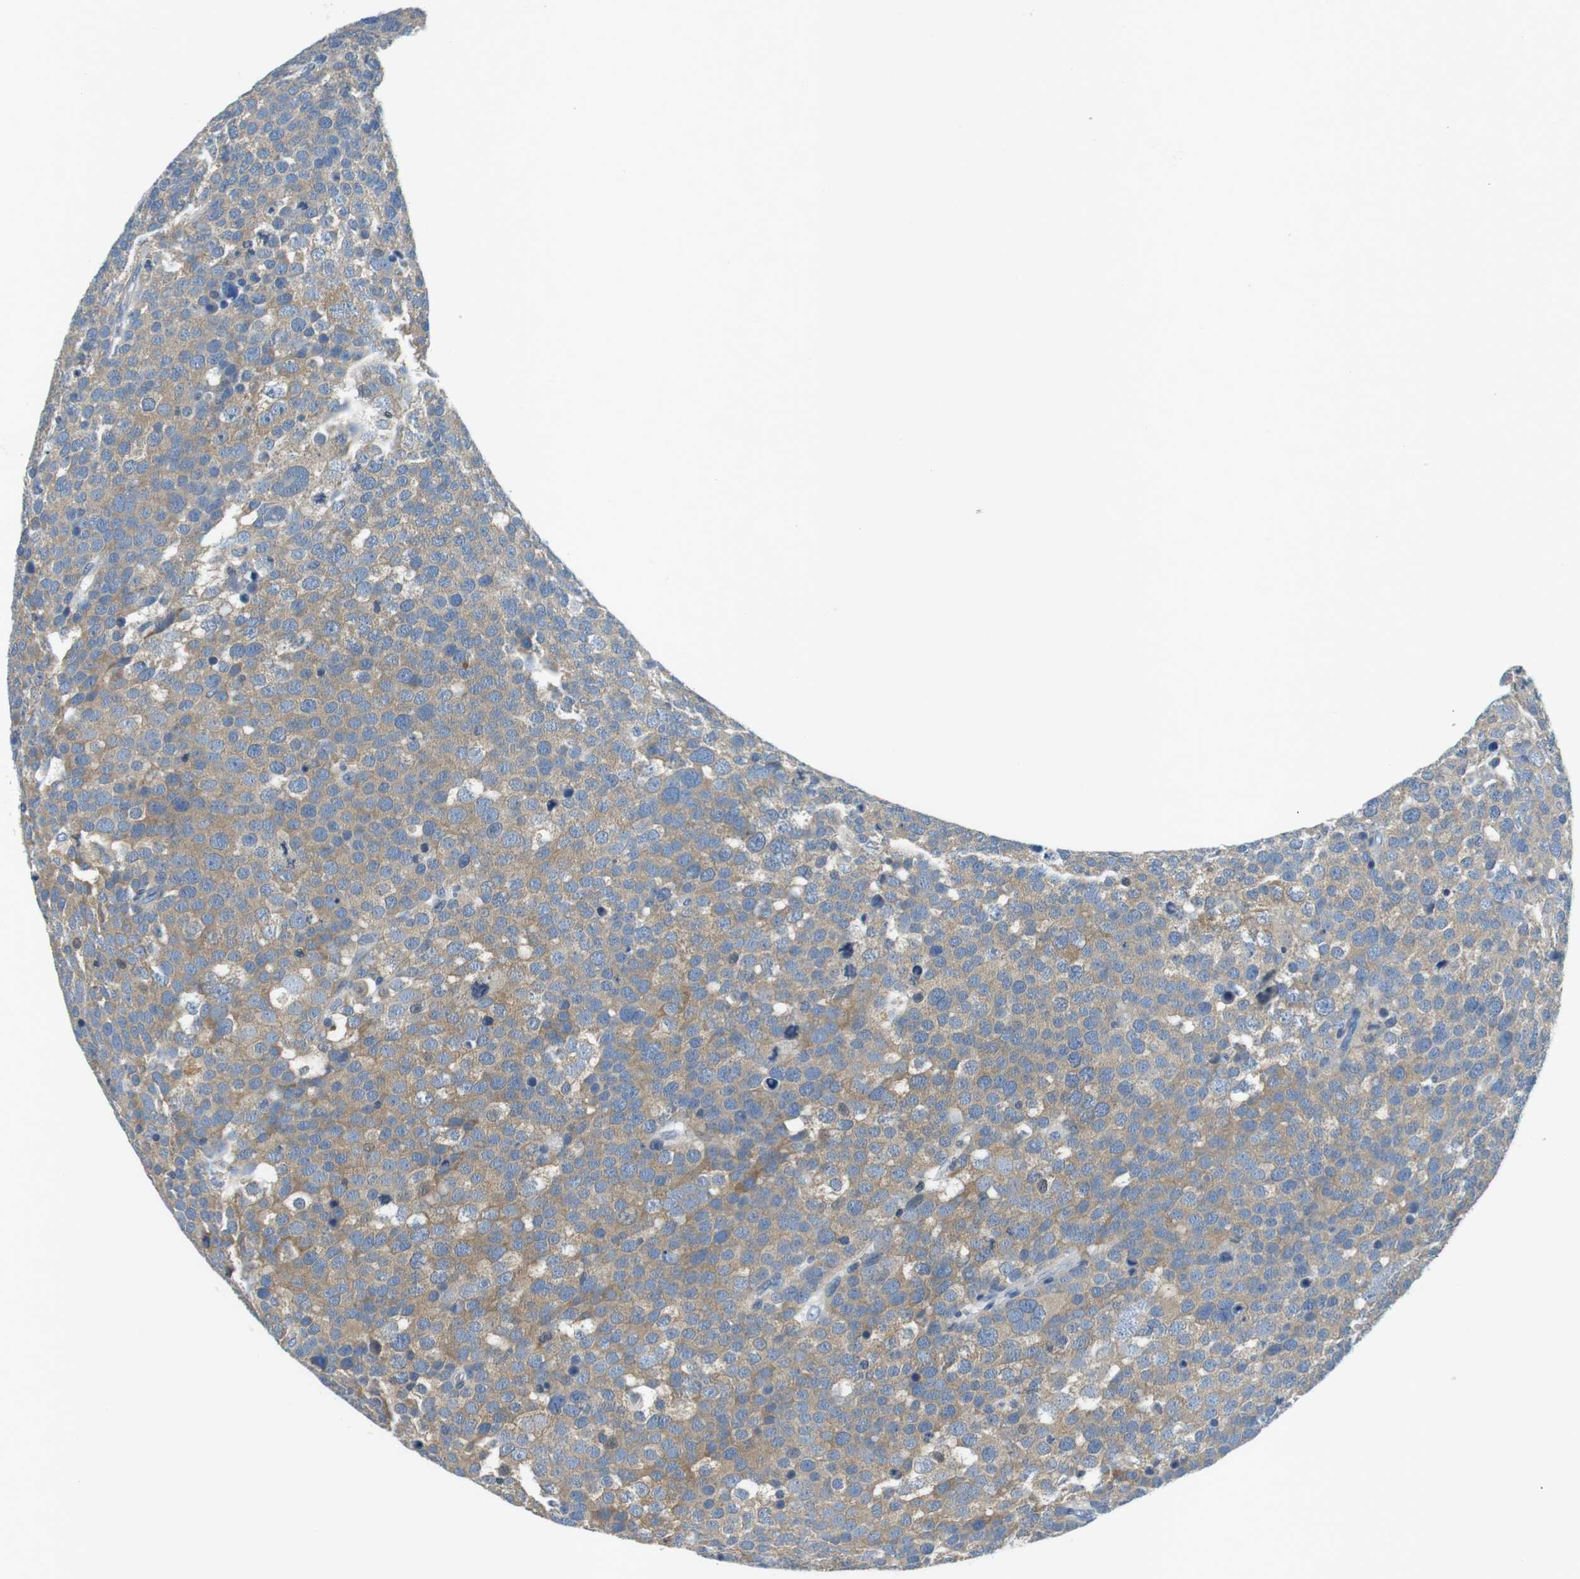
{"staining": {"intensity": "moderate", "quantity": ">75%", "location": "cytoplasmic/membranous"}, "tissue": "testis cancer", "cell_type": "Tumor cells", "image_type": "cancer", "snomed": [{"axis": "morphology", "description": "Seminoma, NOS"}, {"axis": "topography", "description": "Testis"}], "caption": "Protein analysis of testis cancer (seminoma) tissue reveals moderate cytoplasmic/membranous staining in about >75% of tumor cells.", "gene": "PHLDA1", "patient": {"sex": "male", "age": 71}}